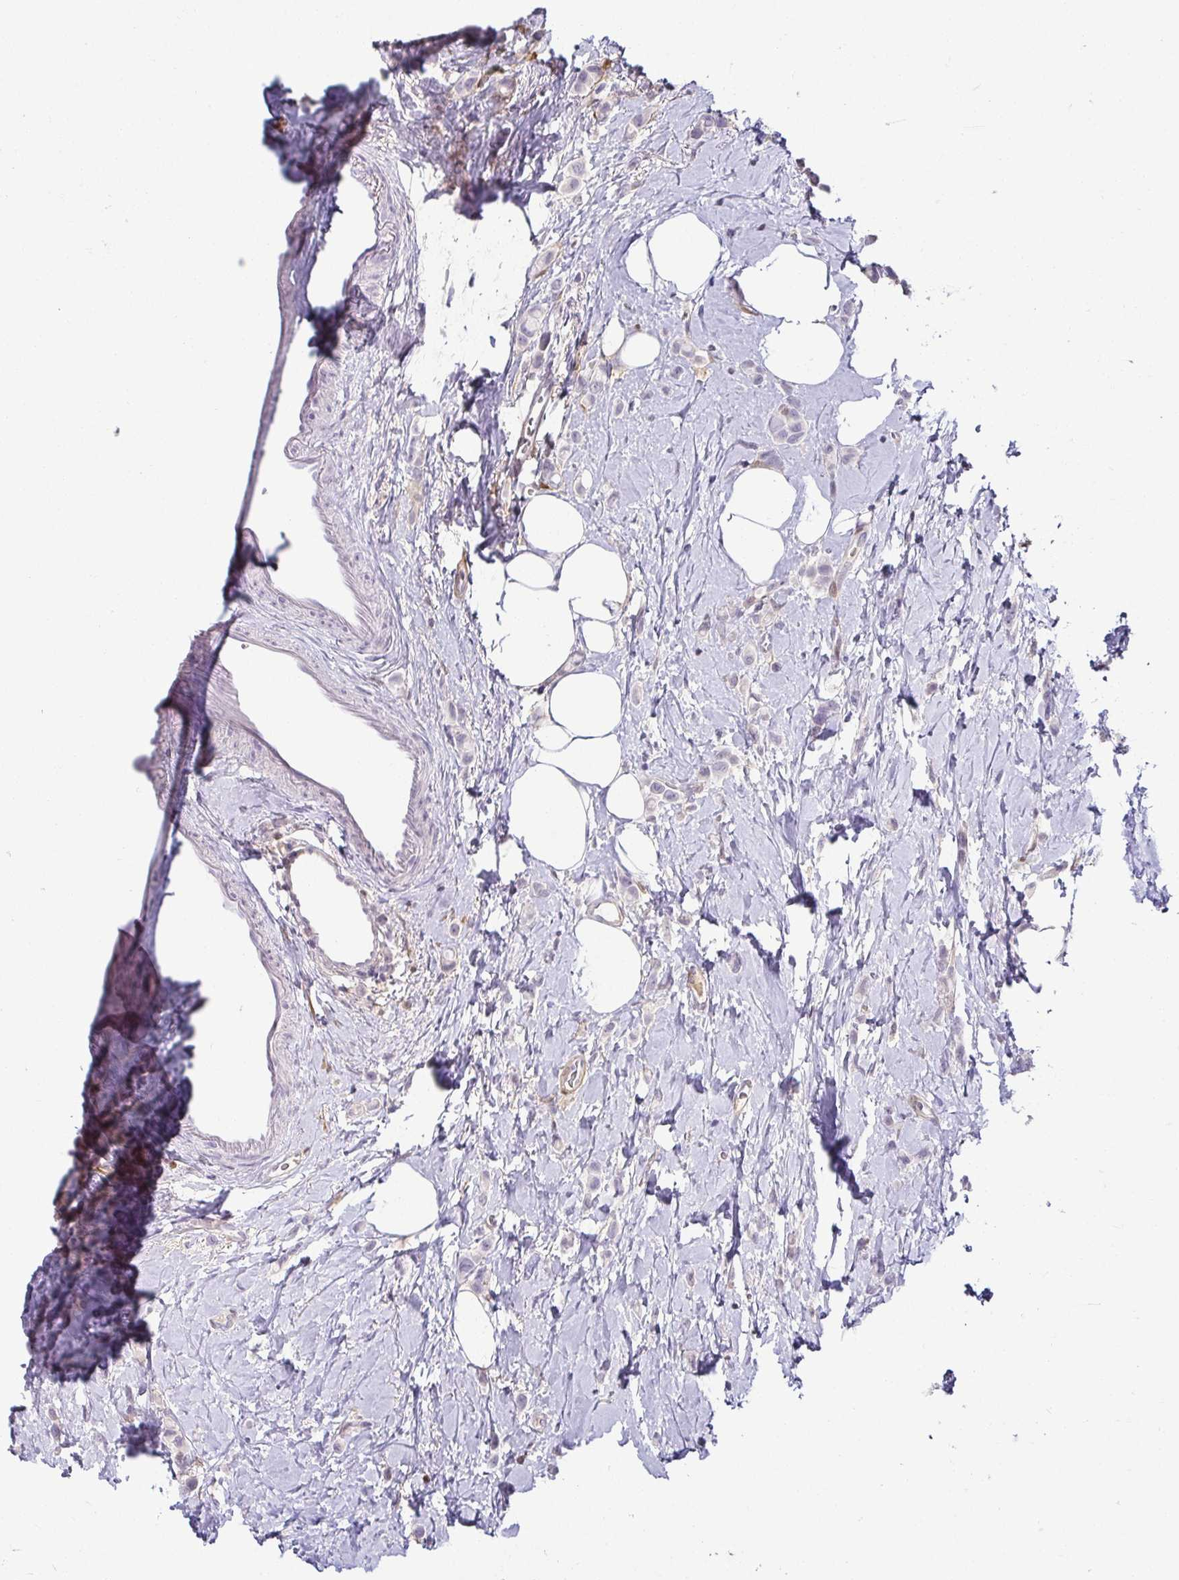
{"staining": {"intensity": "negative", "quantity": "none", "location": "none"}, "tissue": "breast cancer", "cell_type": "Tumor cells", "image_type": "cancer", "snomed": [{"axis": "morphology", "description": "Lobular carcinoma"}, {"axis": "topography", "description": "Breast"}], "caption": "Tumor cells show no significant protein positivity in breast cancer (lobular carcinoma).", "gene": "HOPX", "patient": {"sex": "female", "age": 66}}